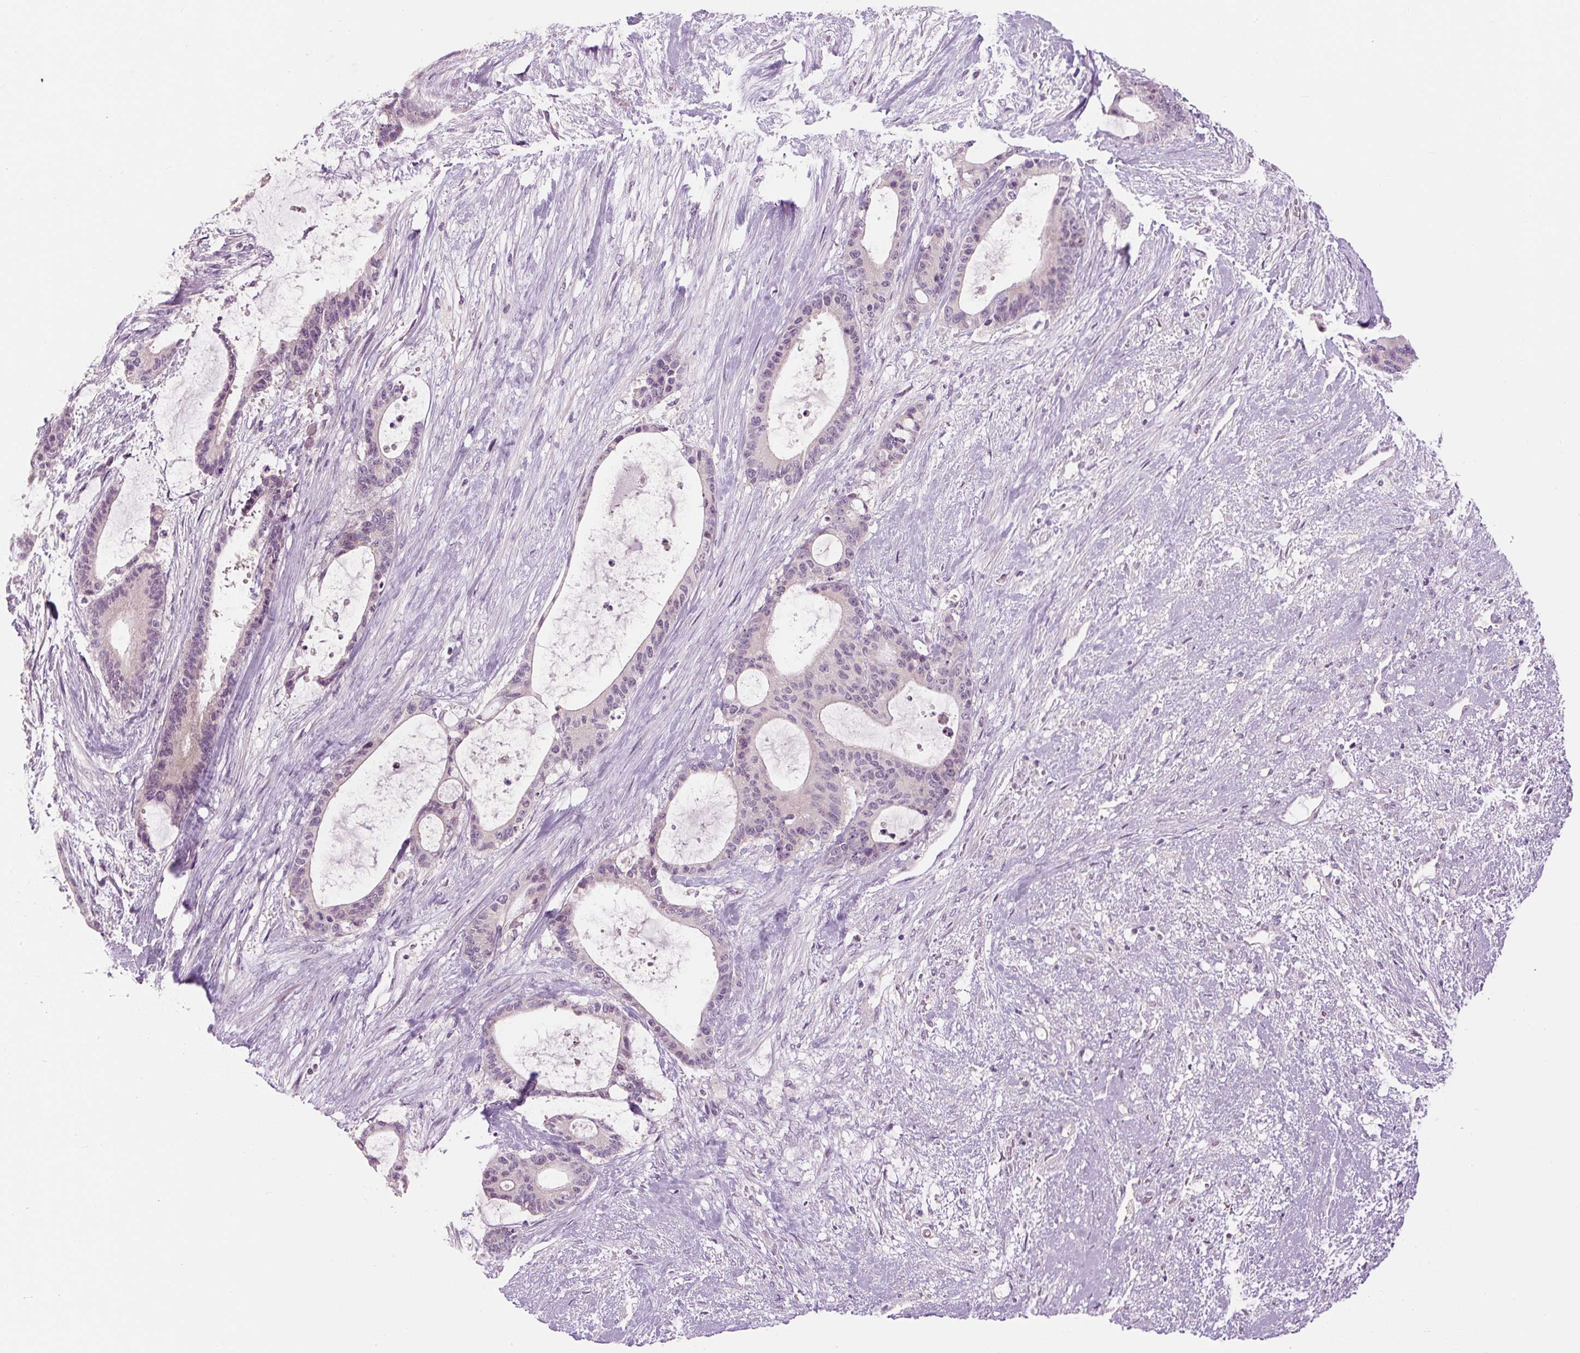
{"staining": {"intensity": "negative", "quantity": "none", "location": "none"}, "tissue": "liver cancer", "cell_type": "Tumor cells", "image_type": "cancer", "snomed": [{"axis": "morphology", "description": "Normal tissue, NOS"}, {"axis": "morphology", "description": "Cholangiocarcinoma"}, {"axis": "topography", "description": "Liver"}, {"axis": "topography", "description": "Peripheral nerve tissue"}], "caption": "DAB immunohistochemical staining of human liver cancer shows no significant positivity in tumor cells. (DAB (3,3'-diaminobenzidine) immunohistochemistry (IHC), high magnification).", "gene": "FABP7", "patient": {"sex": "female", "age": 73}}